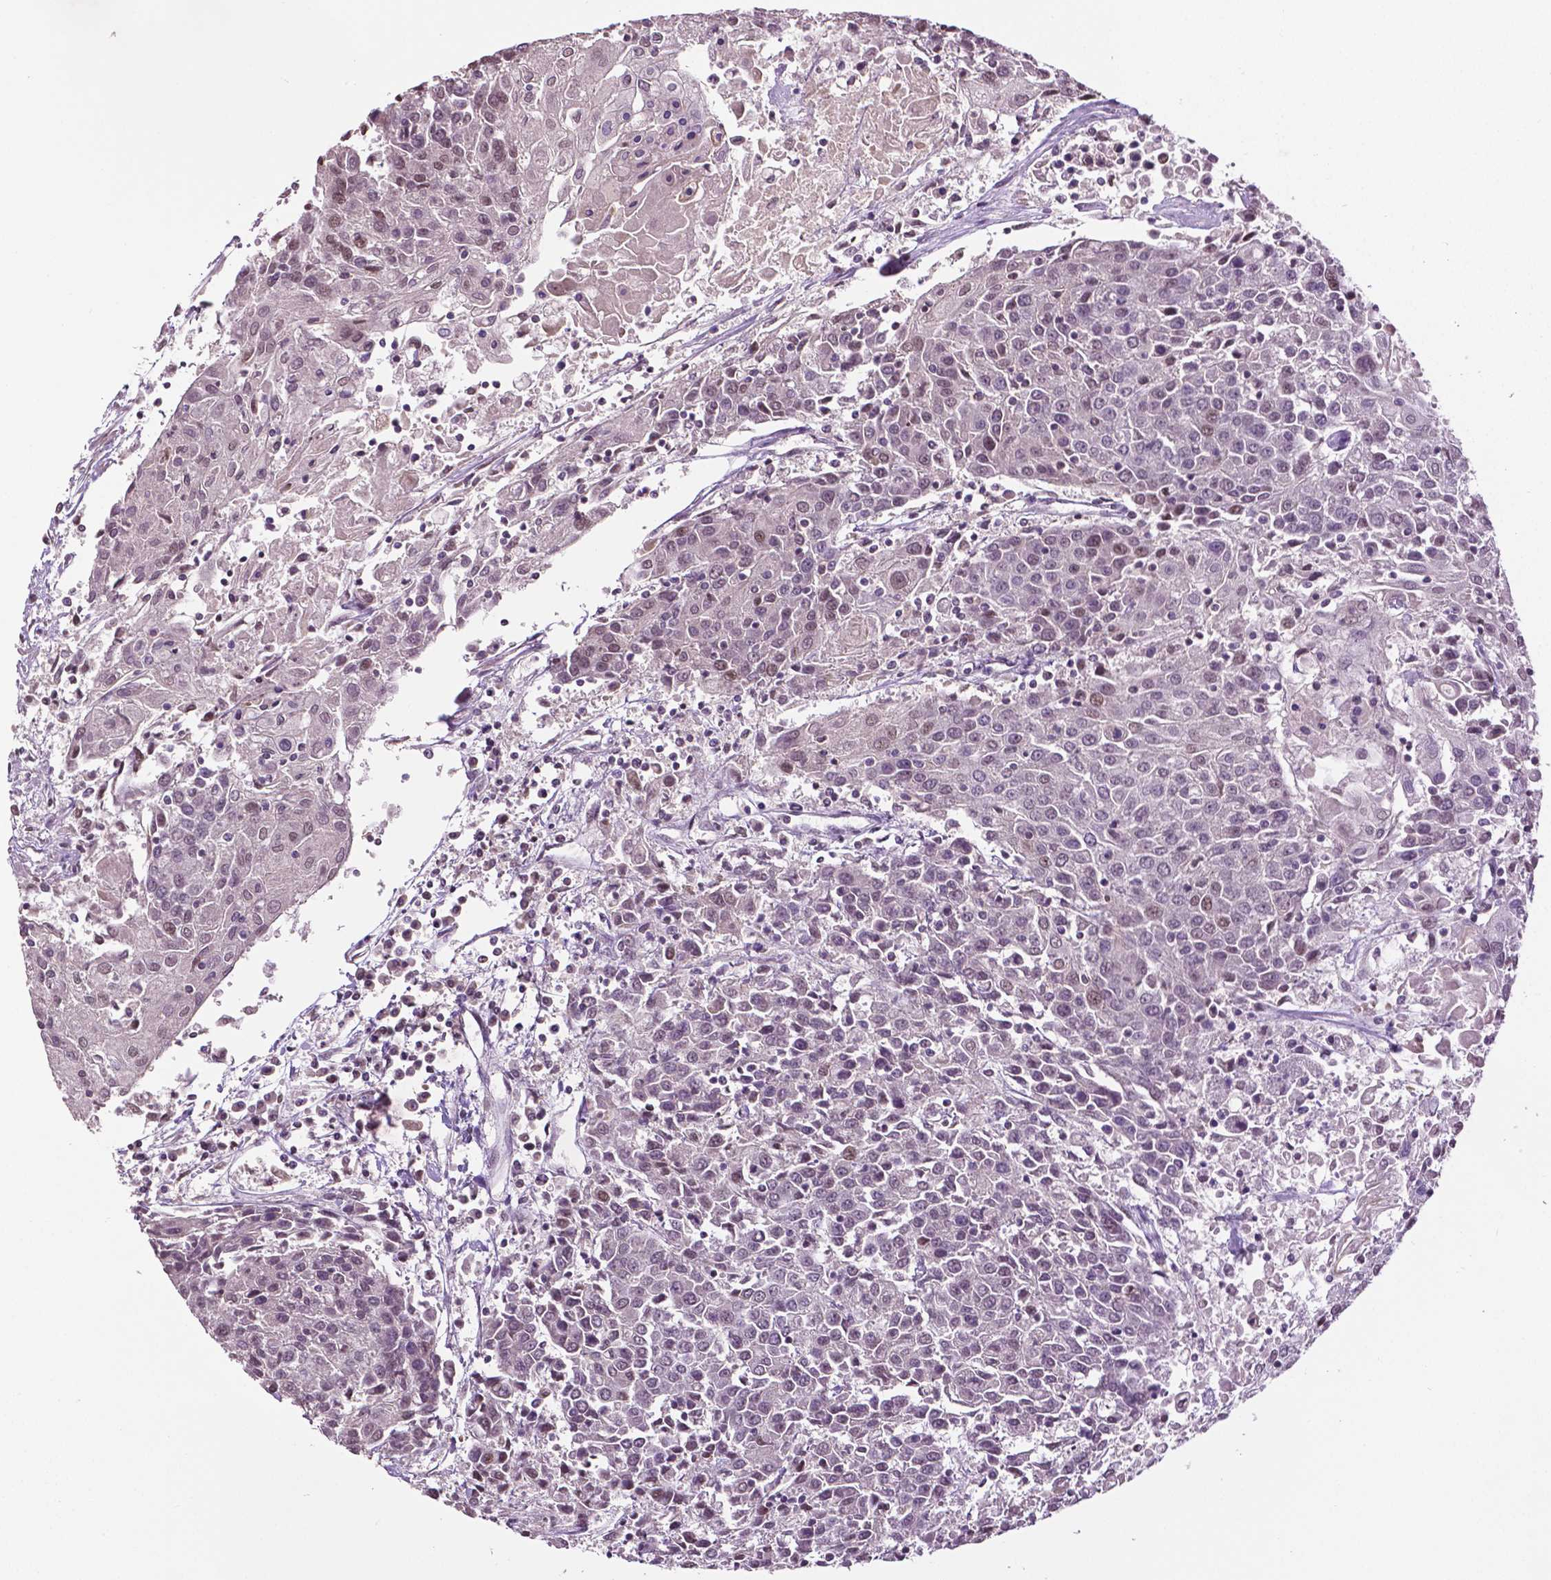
{"staining": {"intensity": "weak", "quantity": "<25%", "location": "nuclear"}, "tissue": "urothelial cancer", "cell_type": "Tumor cells", "image_type": "cancer", "snomed": [{"axis": "morphology", "description": "Urothelial carcinoma, High grade"}, {"axis": "topography", "description": "Urinary bladder"}], "caption": "A high-resolution micrograph shows IHC staining of high-grade urothelial carcinoma, which demonstrates no significant positivity in tumor cells.", "gene": "DLX5", "patient": {"sex": "female", "age": 85}}